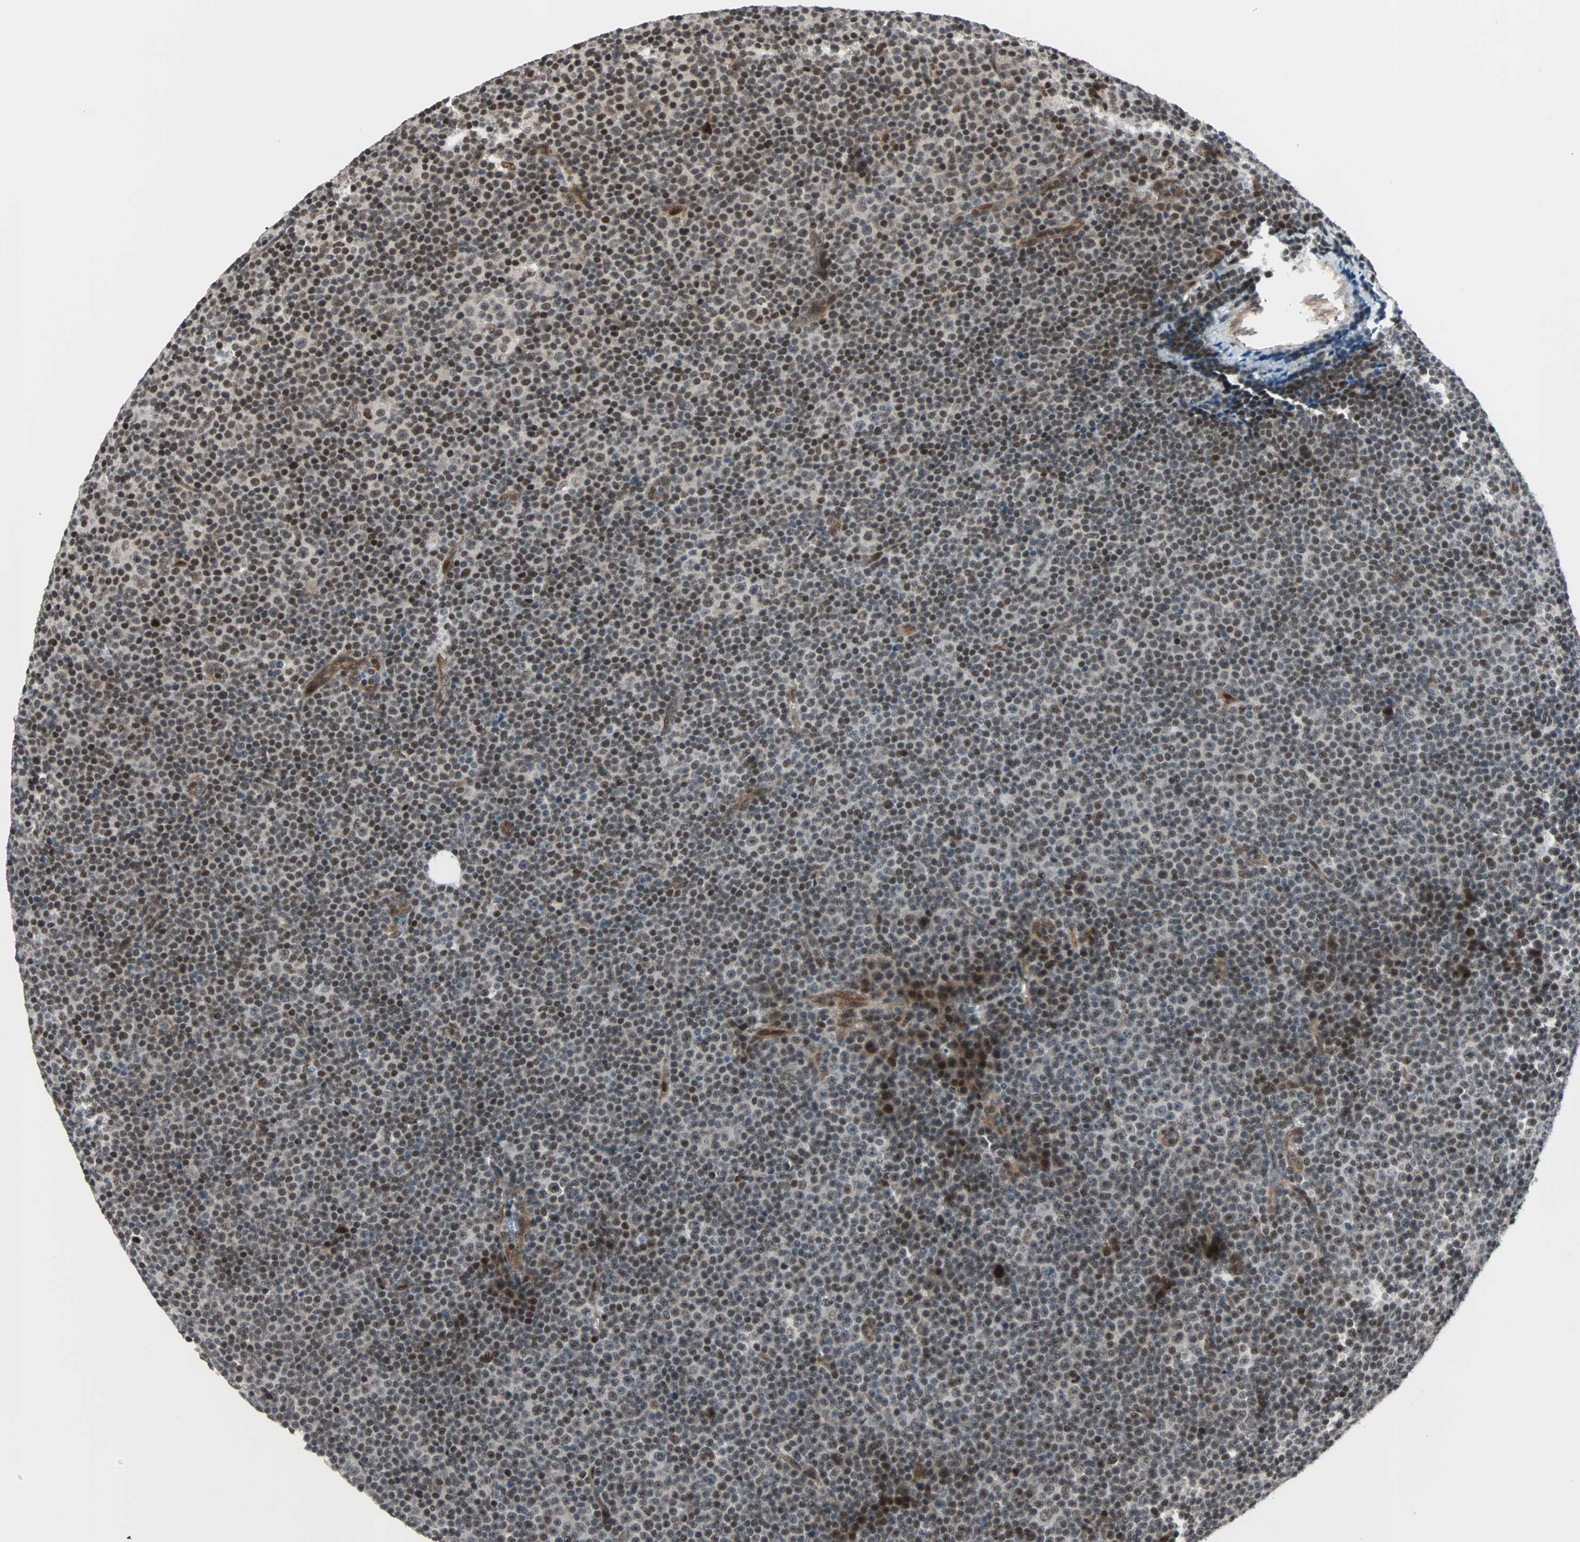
{"staining": {"intensity": "moderate", "quantity": "25%-75%", "location": "nuclear"}, "tissue": "lymphoma", "cell_type": "Tumor cells", "image_type": "cancer", "snomed": [{"axis": "morphology", "description": "Malignant lymphoma, non-Hodgkin's type, Low grade"}, {"axis": "topography", "description": "Lymph node"}], "caption": "The photomicrograph reveals immunohistochemical staining of low-grade malignant lymphoma, non-Hodgkin's type. There is moderate nuclear expression is identified in approximately 25%-75% of tumor cells. (brown staining indicates protein expression, while blue staining denotes nuclei).", "gene": "CBX4", "patient": {"sex": "female", "age": 67}}